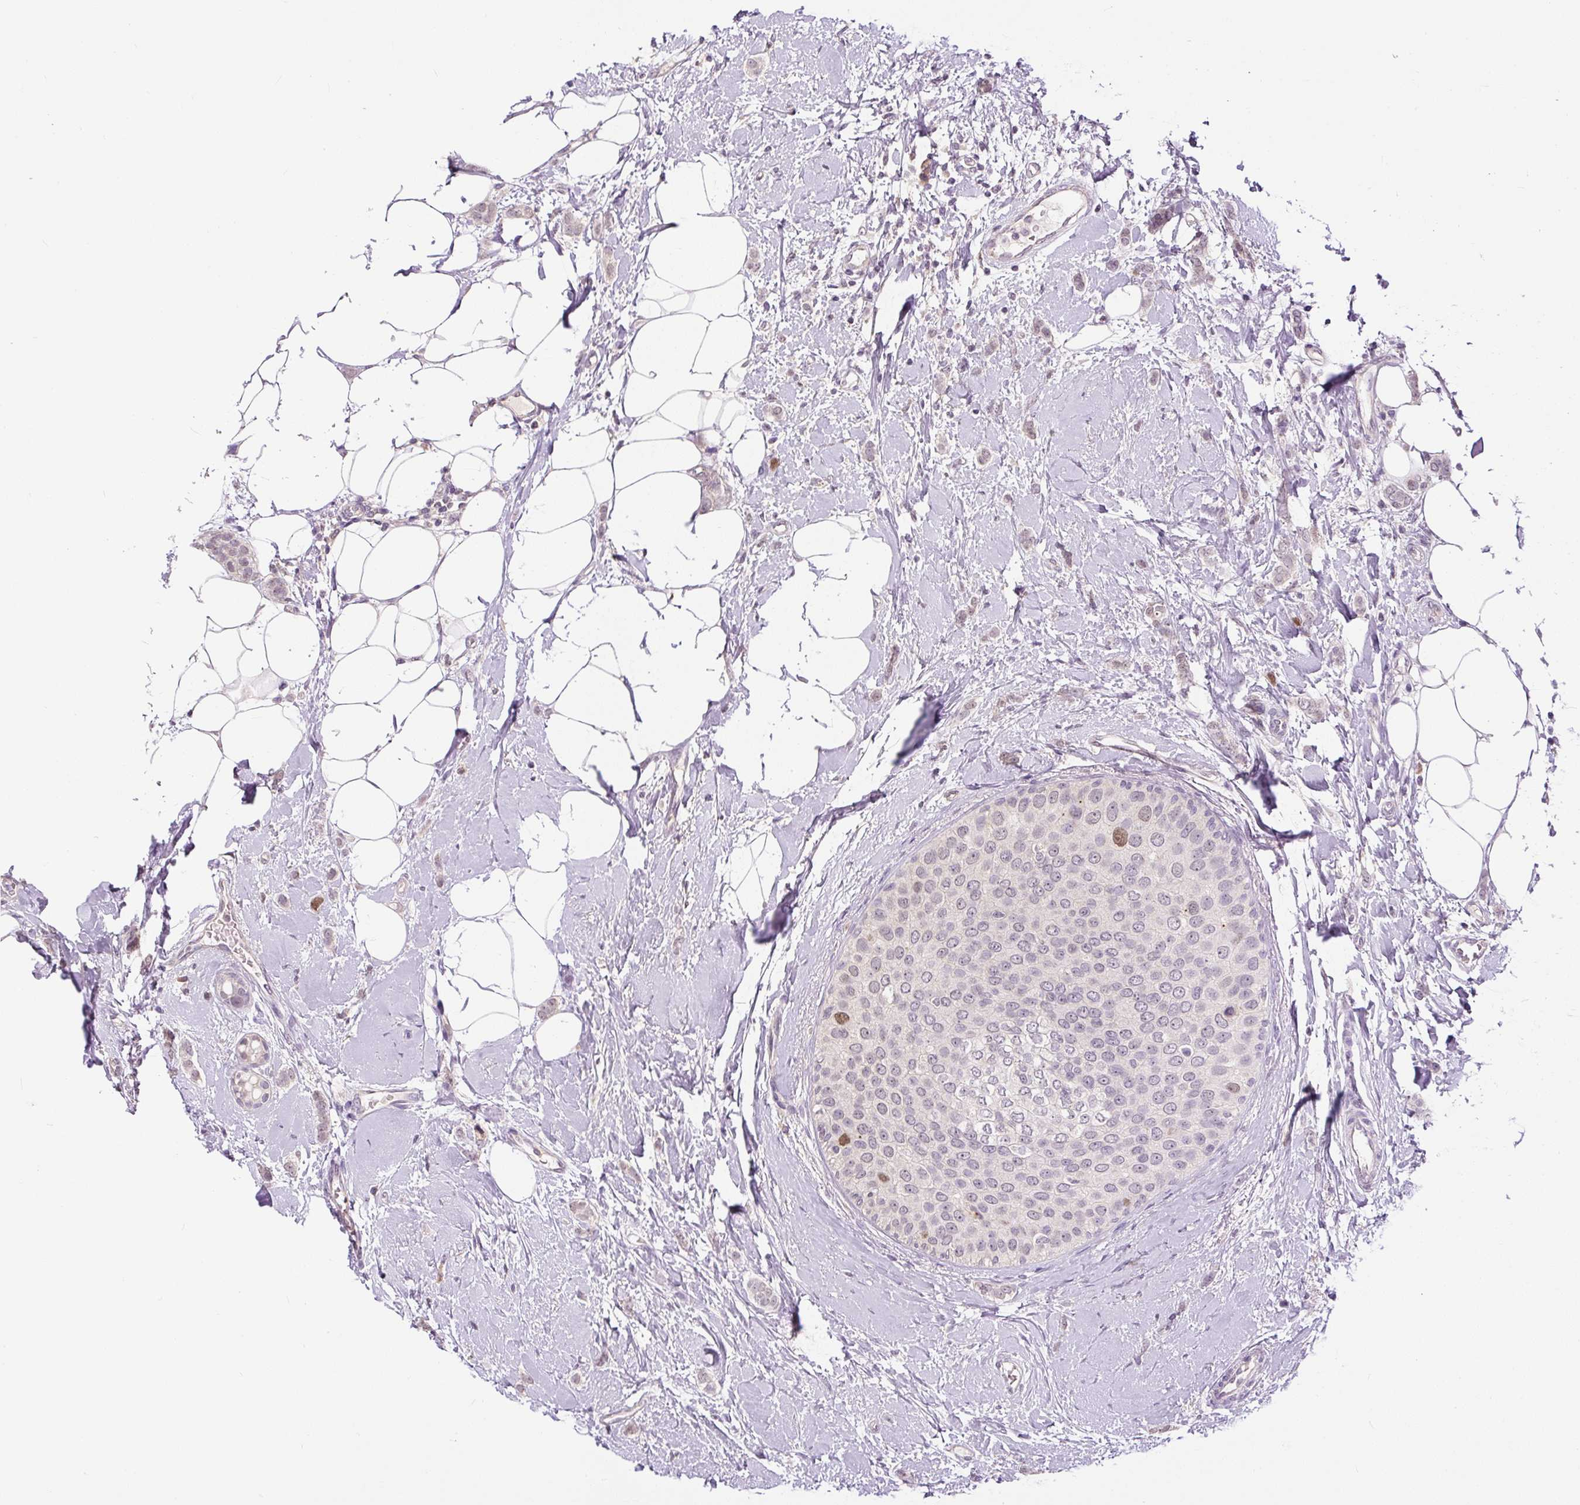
{"staining": {"intensity": "weak", "quantity": "25%-75%", "location": "nuclear"}, "tissue": "breast cancer", "cell_type": "Tumor cells", "image_type": "cancer", "snomed": [{"axis": "morphology", "description": "Duct carcinoma"}, {"axis": "topography", "description": "Breast"}], "caption": "Immunohistochemical staining of intraductal carcinoma (breast) shows low levels of weak nuclear protein expression in about 25%-75% of tumor cells.", "gene": "RACGAP1", "patient": {"sex": "female", "age": 72}}